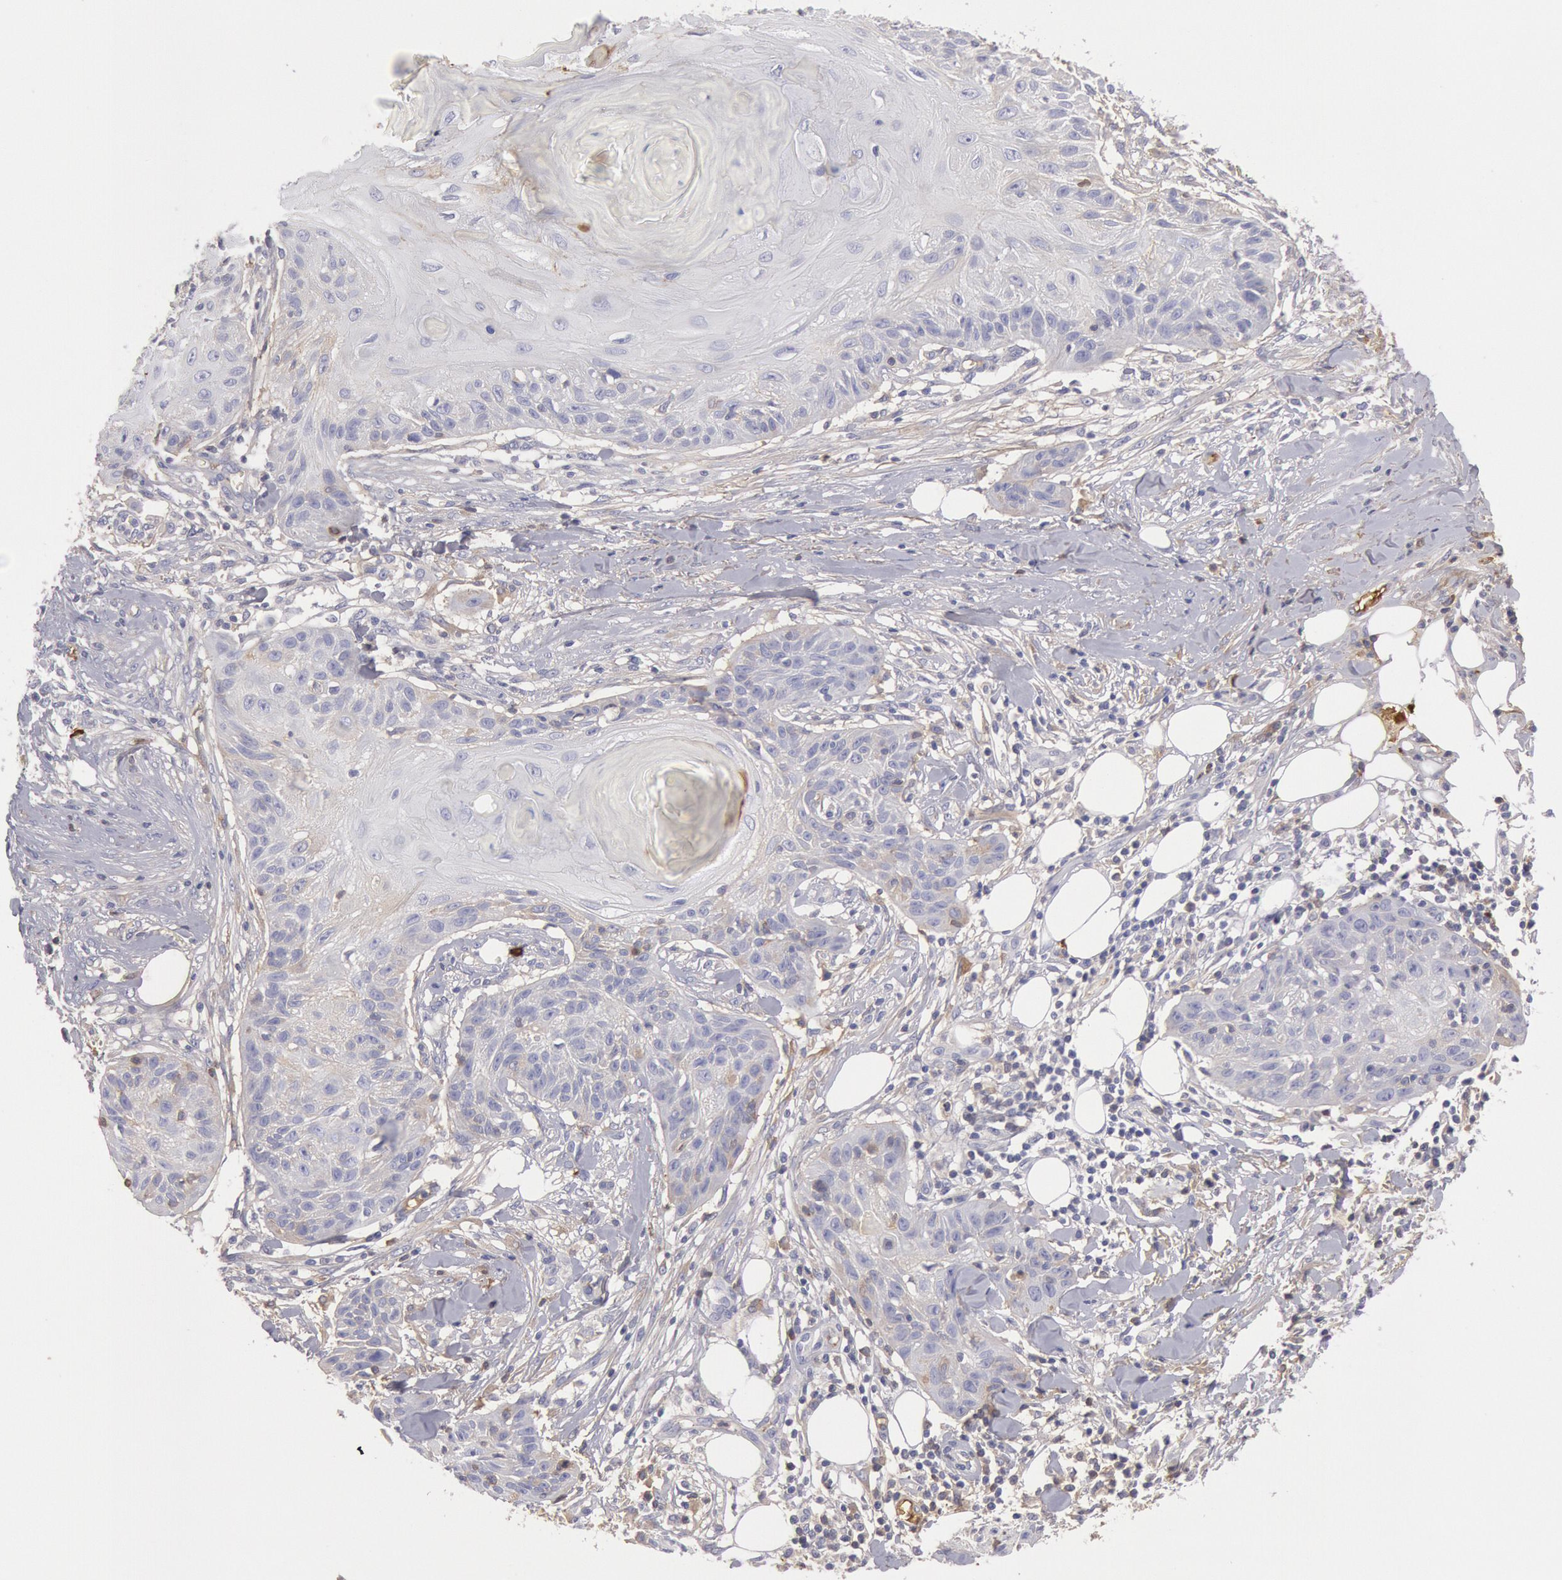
{"staining": {"intensity": "negative", "quantity": "none", "location": "none"}, "tissue": "skin cancer", "cell_type": "Tumor cells", "image_type": "cancer", "snomed": [{"axis": "morphology", "description": "Squamous cell carcinoma, NOS"}, {"axis": "topography", "description": "Skin"}], "caption": "IHC photomicrograph of neoplastic tissue: skin cancer (squamous cell carcinoma) stained with DAB shows no significant protein positivity in tumor cells.", "gene": "IGHA1", "patient": {"sex": "female", "age": 88}}